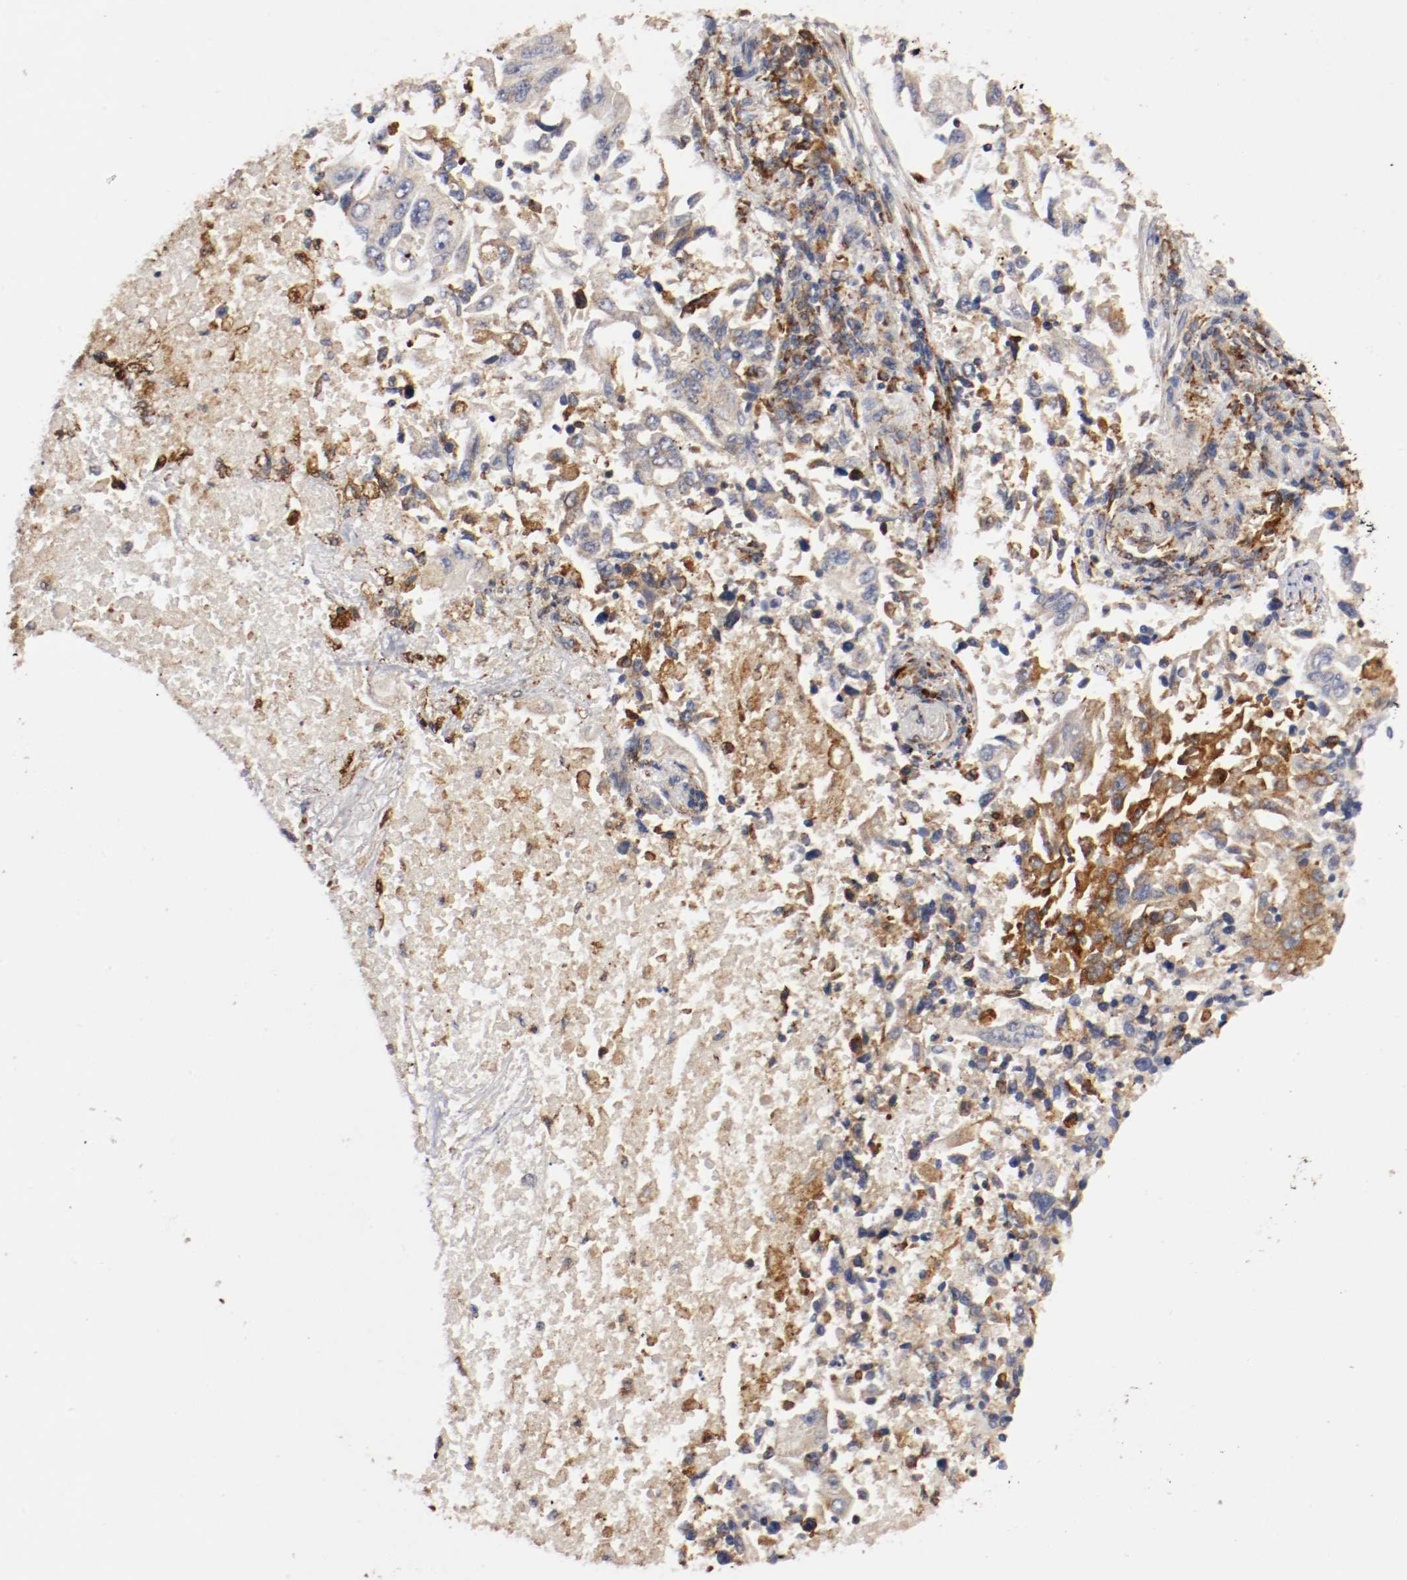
{"staining": {"intensity": "moderate", "quantity": "25%-75%", "location": "cytoplasmic/membranous"}, "tissue": "lung cancer", "cell_type": "Tumor cells", "image_type": "cancer", "snomed": [{"axis": "morphology", "description": "Adenocarcinoma, NOS"}, {"axis": "topography", "description": "Lung"}], "caption": "Protein analysis of lung adenocarcinoma tissue reveals moderate cytoplasmic/membranous expression in about 25%-75% of tumor cells.", "gene": "TRAF2", "patient": {"sex": "male", "age": 84}}